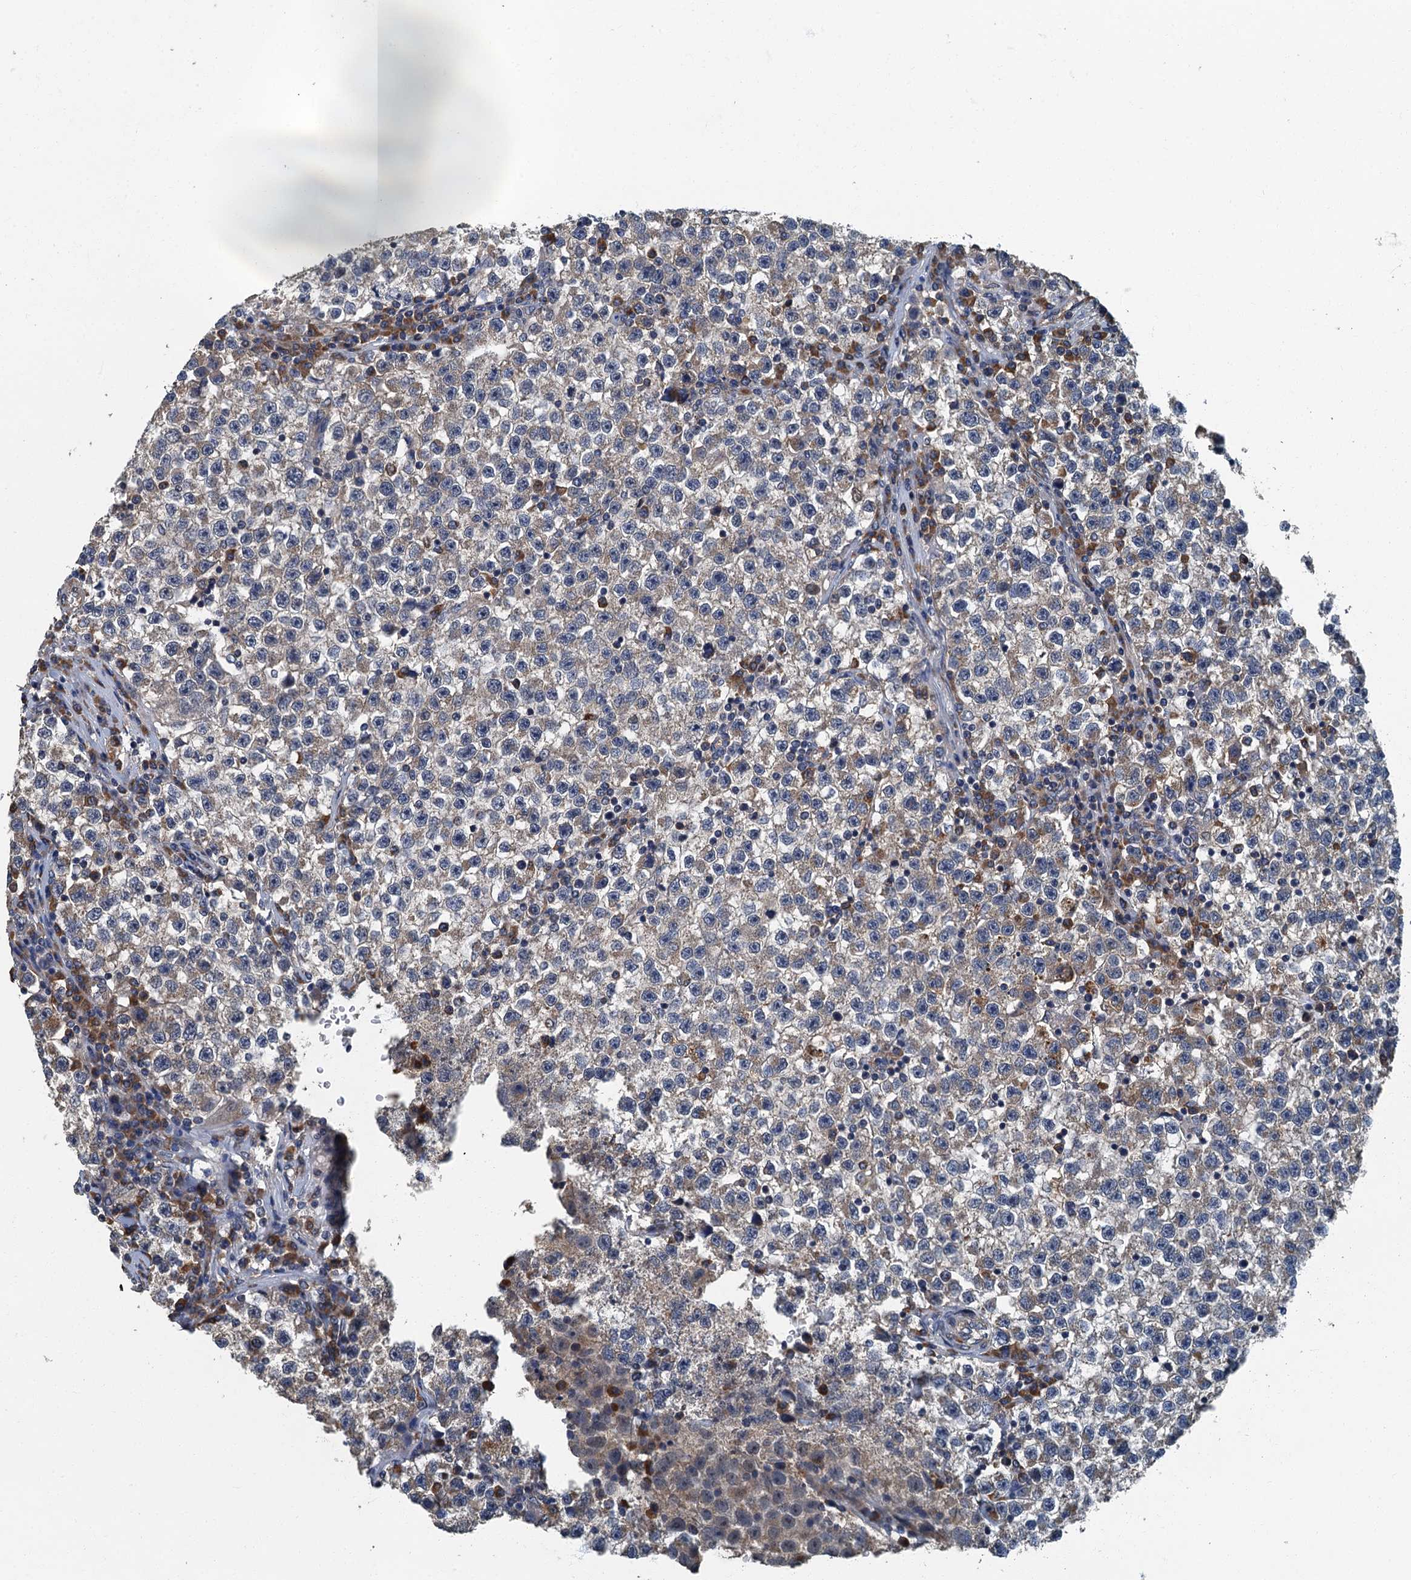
{"staining": {"intensity": "negative", "quantity": "none", "location": "none"}, "tissue": "testis cancer", "cell_type": "Tumor cells", "image_type": "cancer", "snomed": [{"axis": "morphology", "description": "Seminoma, NOS"}, {"axis": "topography", "description": "Testis"}], "caption": "High magnification brightfield microscopy of testis cancer stained with DAB (brown) and counterstained with hematoxylin (blue): tumor cells show no significant positivity. Nuclei are stained in blue.", "gene": "DDX49", "patient": {"sex": "male", "age": 22}}